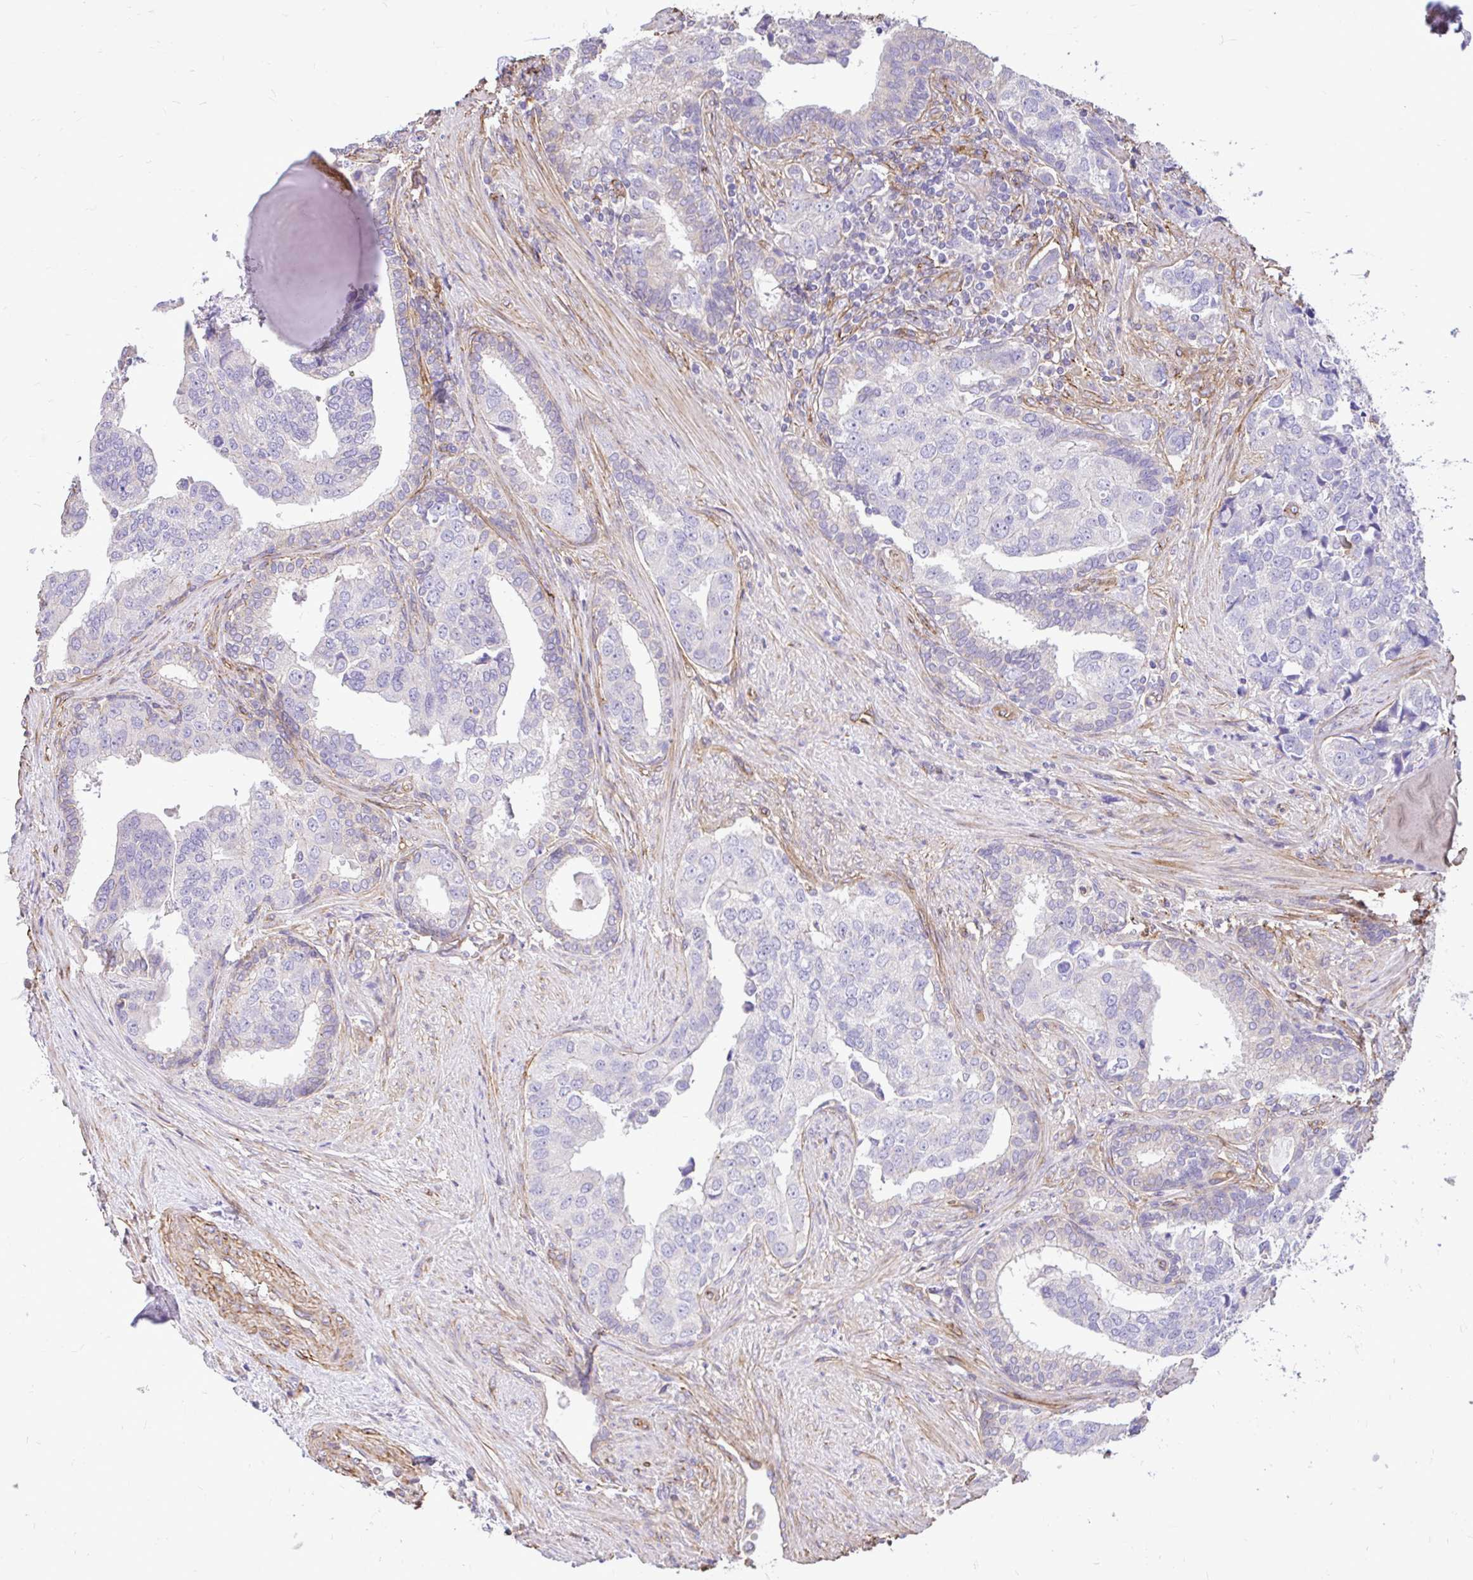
{"staining": {"intensity": "negative", "quantity": "none", "location": "none"}, "tissue": "prostate cancer", "cell_type": "Tumor cells", "image_type": "cancer", "snomed": [{"axis": "morphology", "description": "Adenocarcinoma, High grade"}, {"axis": "topography", "description": "Prostate"}], "caption": "An image of adenocarcinoma (high-grade) (prostate) stained for a protein demonstrates no brown staining in tumor cells.", "gene": "PTPRK", "patient": {"sex": "male", "age": 68}}